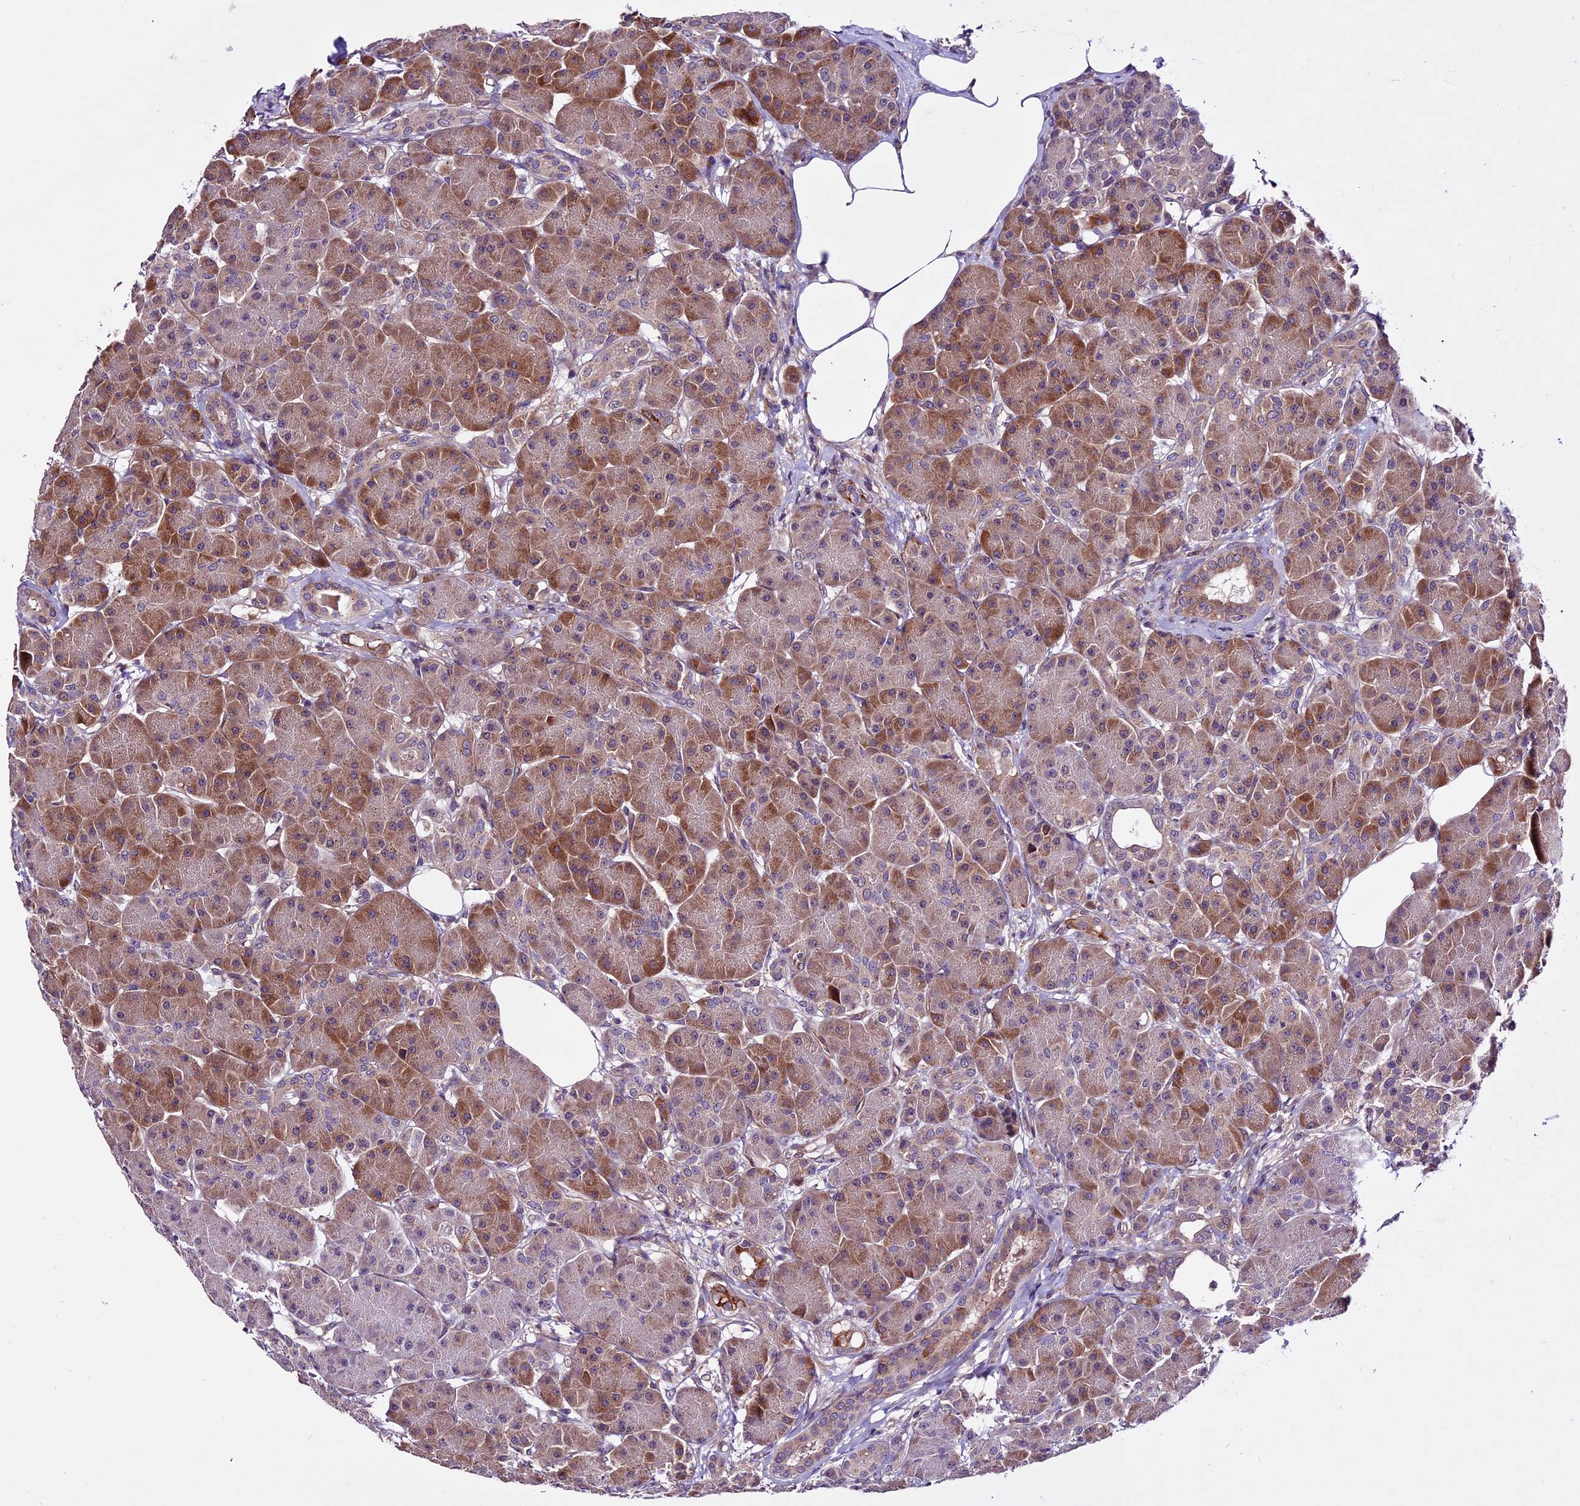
{"staining": {"intensity": "strong", "quantity": "25%-75%", "location": "cytoplasmic/membranous"}, "tissue": "pancreas", "cell_type": "Exocrine glandular cells", "image_type": "normal", "snomed": [{"axis": "morphology", "description": "Normal tissue, NOS"}, {"axis": "topography", "description": "Pancreas"}], "caption": "A brown stain labels strong cytoplasmic/membranous positivity of a protein in exocrine glandular cells of benign human pancreas. (DAB = brown stain, brightfield microscopy at high magnification).", "gene": "RINL", "patient": {"sex": "male", "age": 63}}